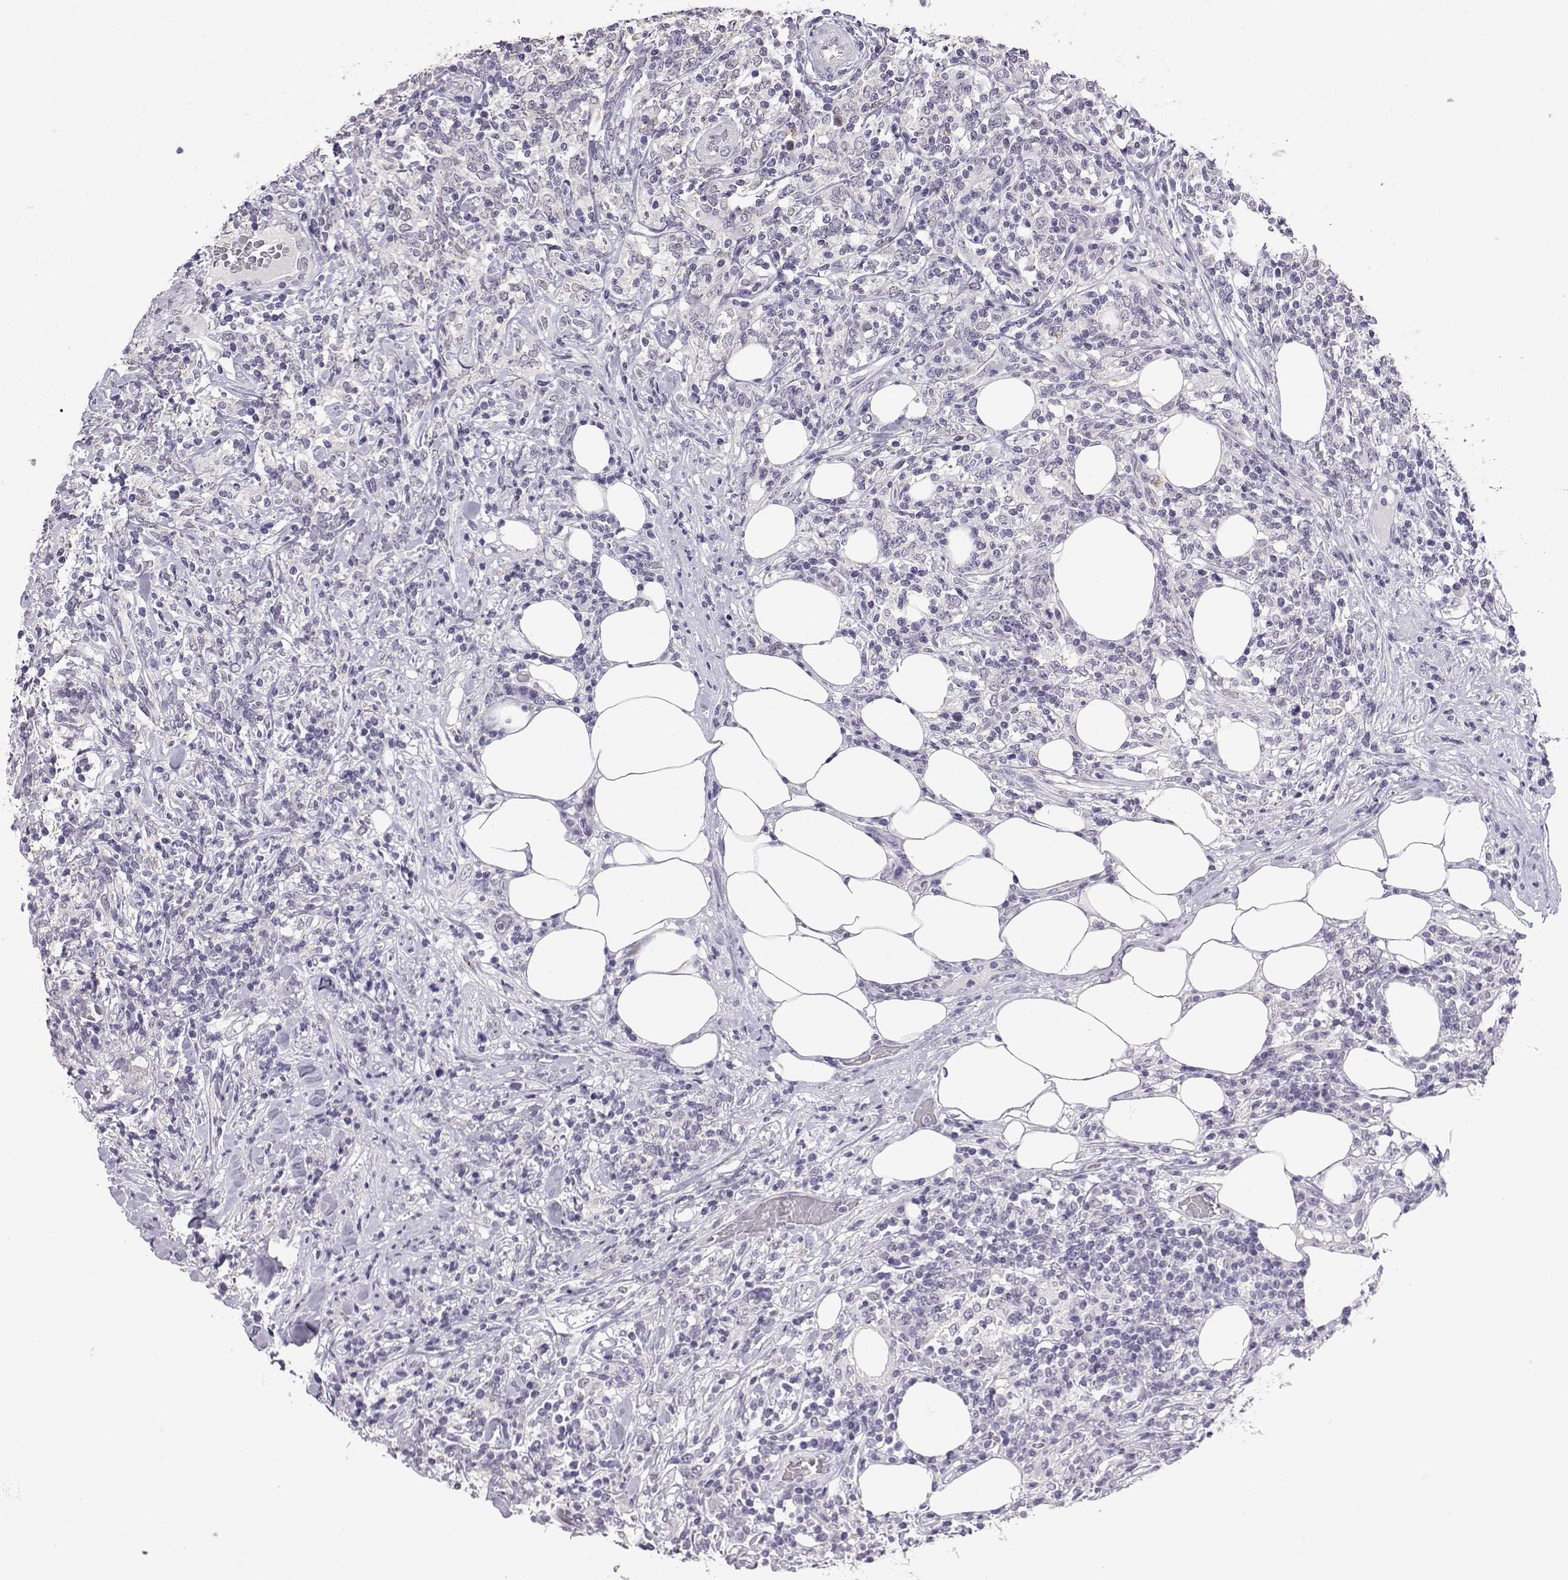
{"staining": {"intensity": "negative", "quantity": "none", "location": "none"}, "tissue": "lymphoma", "cell_type": "Tumor cells", "image_type": "cancer", "snomed": [{"axis": "morphology", "description": "Malignant lymphoma, non-Hodgkin's type, High grade"}, {"axis": "topography", "description": "Lymph node"}], "caption": "IHC of human malignant lymphoma, non-Hodgkin's type (high-grade) demonstrates no staining in tumor cells.", "gene": "TBR1", "patient": {"sex": "female", "age": 84}}